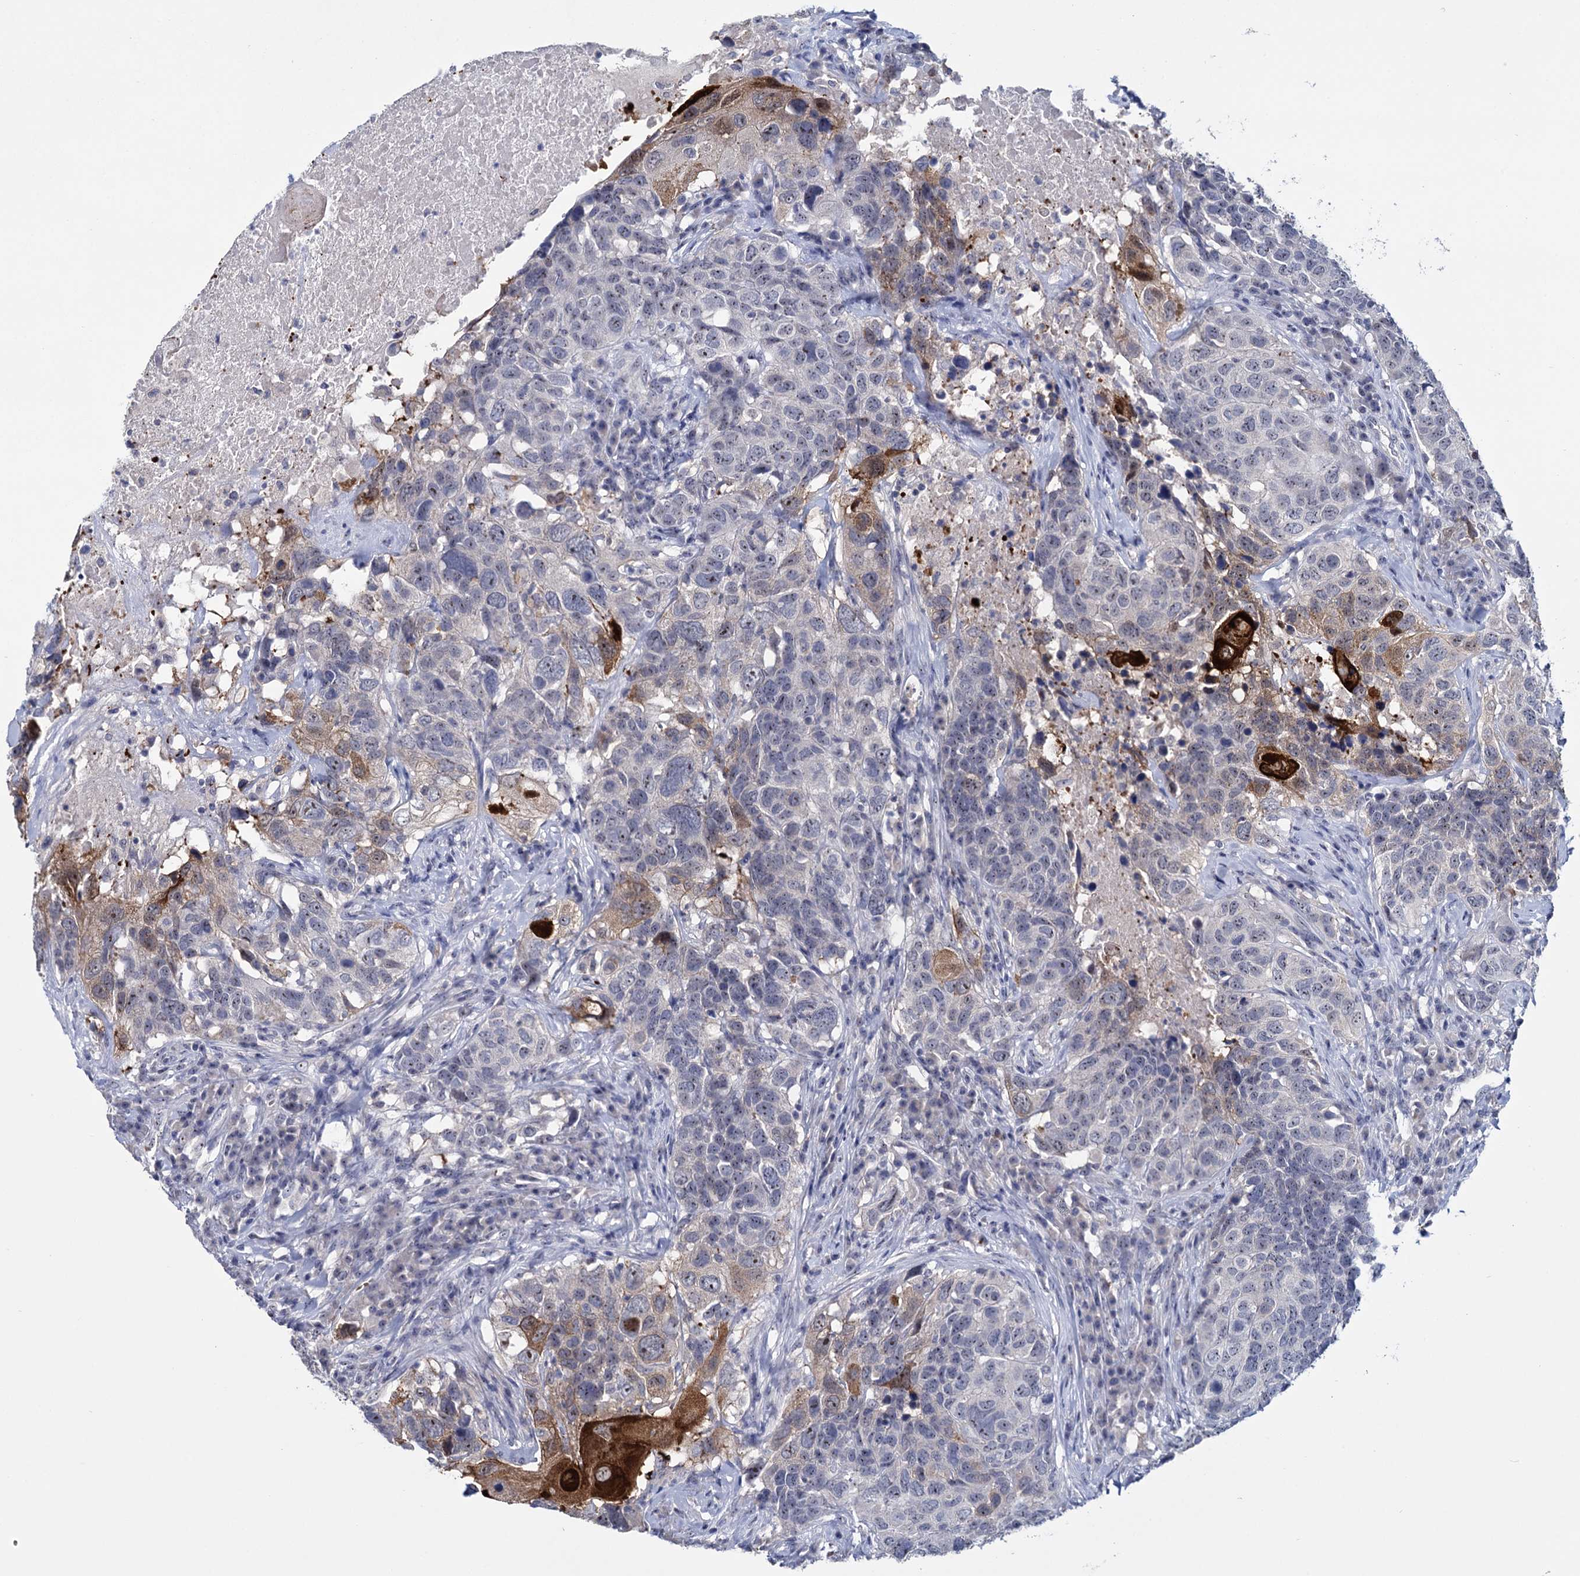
{"staining": {"intensity": "strong", "quantity": "<25%", "location": "cytoplasmic/membranous,nuclear"}, "tissue": "head and neck cancer", "cell_type": "Tumor cells", "image_type": "cancer", "snomed": [{"axis": "morphology", "description": "Squamous cell carcinoma, NOS"}, {"axis": "topography", "description": "Head-Neck"}], "caption": "Head and neck cancer was stained to show a protein in brown. There is medium levels of strong cytoplasmic/membranous and nuclear expression in about <25% of tumor cells.", "gene": "SFN", "patient": {"sex": "male", "age": 66}}